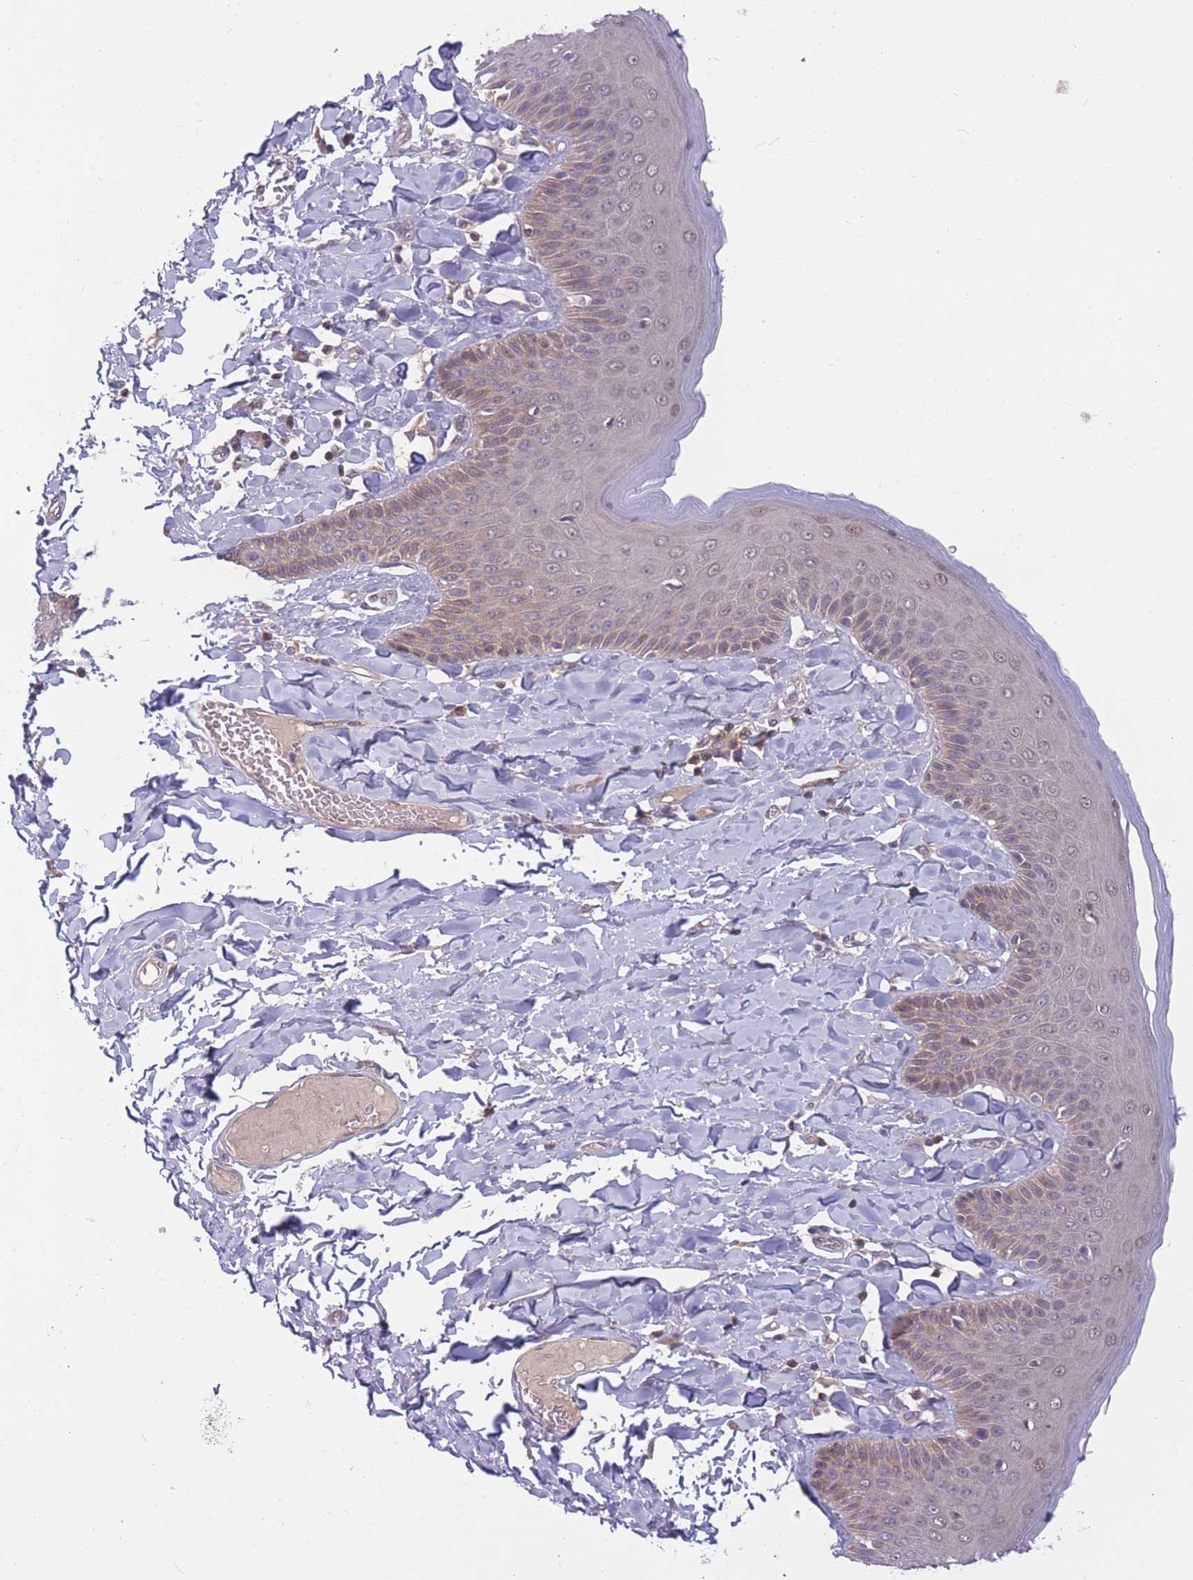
{"staining": {"intensity": "weak", "quantity": "<25%", "location": "cytoplasmic/membranous"}, "tissue": "skin", "cell_type": "Epidermal cells", "image_type": "normal", "snomed": [{"axis": "morphology", "description": "Normal tissue, NOS"}, {"axis": "topography", "description": "Anal"}], "caption": "IHC of normal human skin demonstrates no staining in epidermal cells. The staining was performed using DAB (3,3'-diaminobenzidine) to visualize the protein expression in brown, while the nuclei were stained in blue with hematoxylin (Magnification: 20x).", "gene": "UBE2NL", "patient": {"sex": "male", "age": 69}}